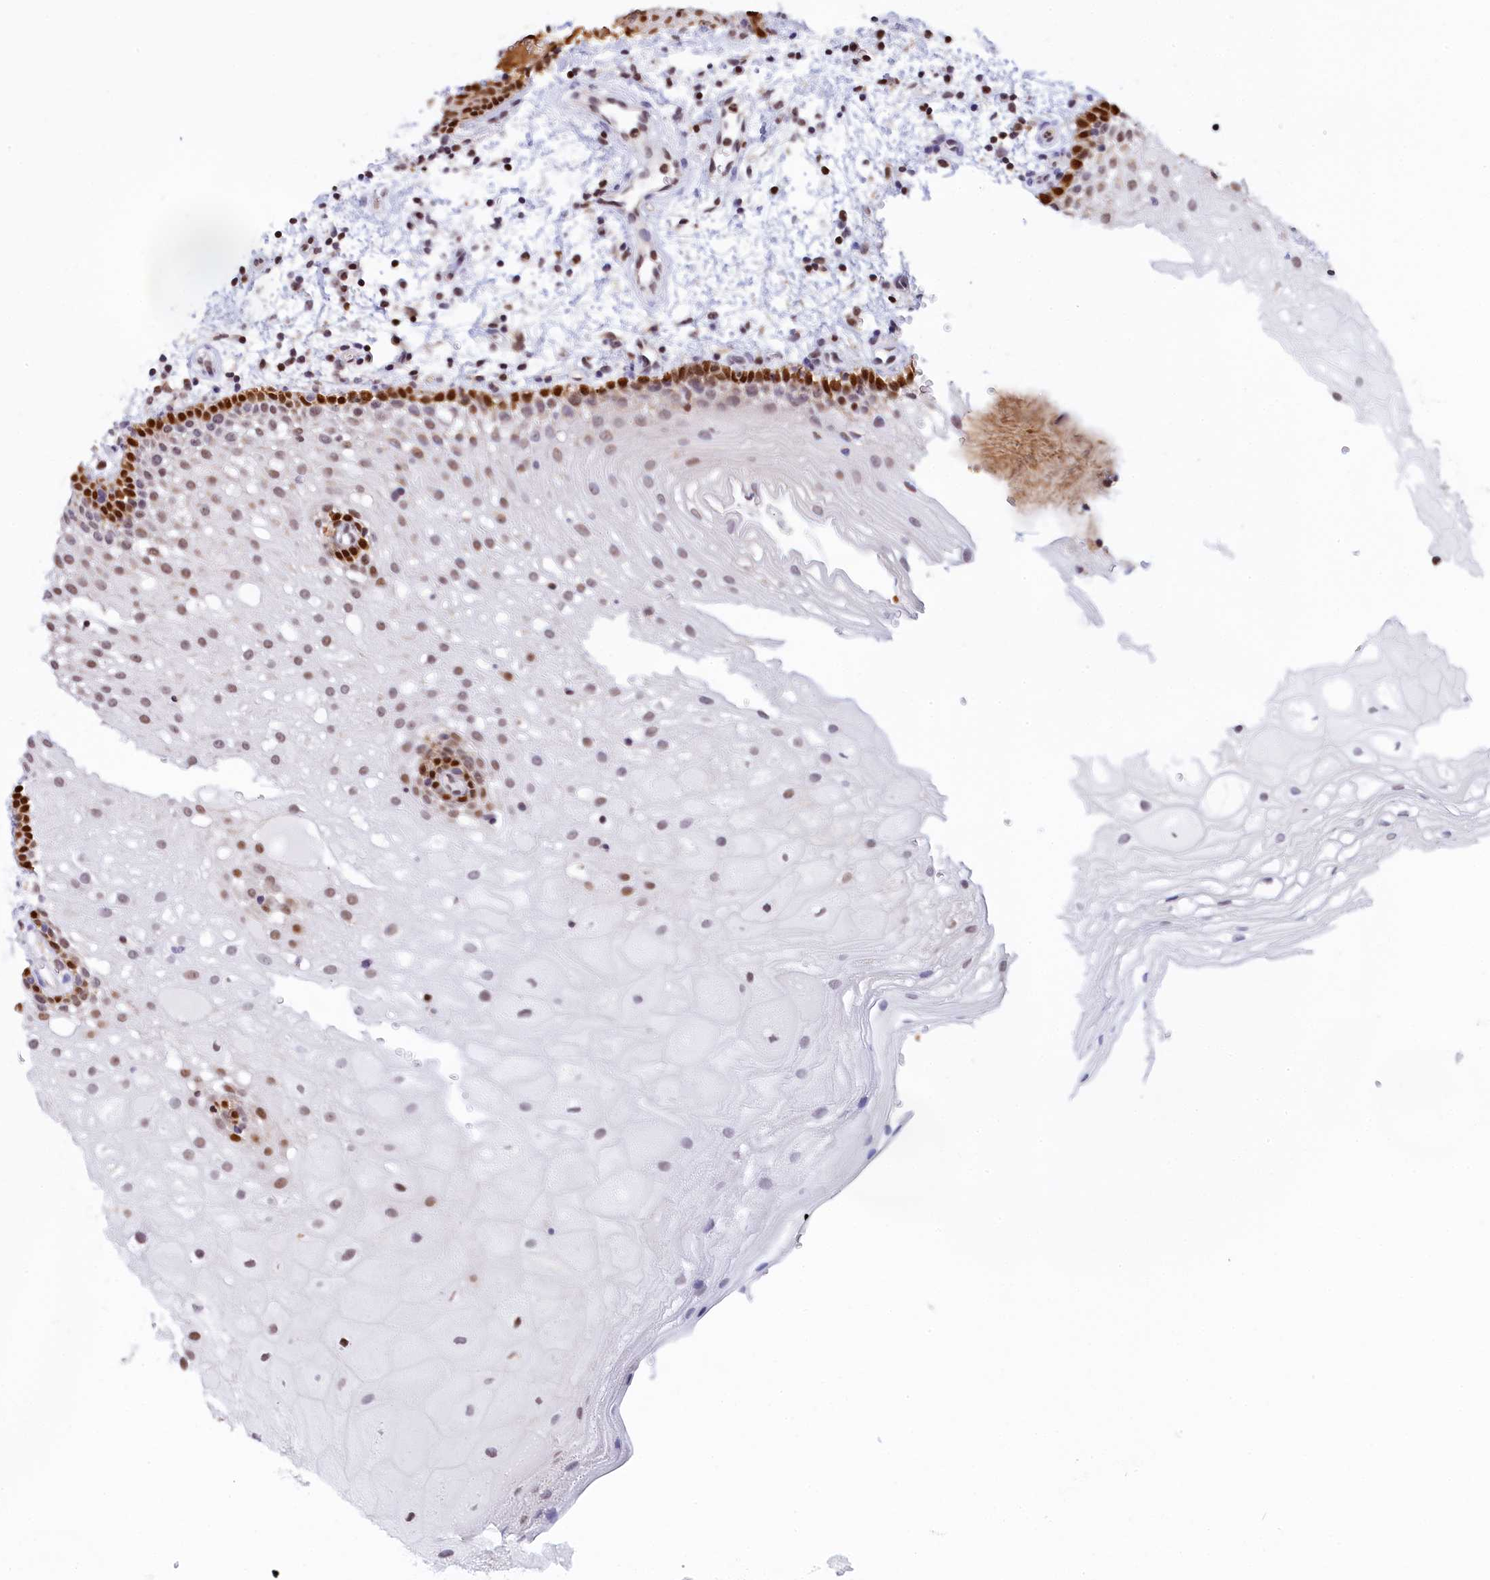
{"staining": {"intensity": "strong", "quantity": "<25%", "location": "nuclear"}, "tissue": "oral mucosa", "cell_type": "Squamous epithelial cells", "image_type": "normal", "snomed": [{"axis": "morphology", "description": "Normal tissue, NOS"}, {"axis": "topography", "description": "Oral tissue"}], "caption": "DAB immunohistochemical staining of benign human oral mucosa reveals strong nuclear protein staining in approximately <25% of squamous epithelial cells. The protein of interest is shown in brown color, while the nuclei are stained blue.", "gene": "IZUMO2", "patient": {"sex": "male", "age": 74}}